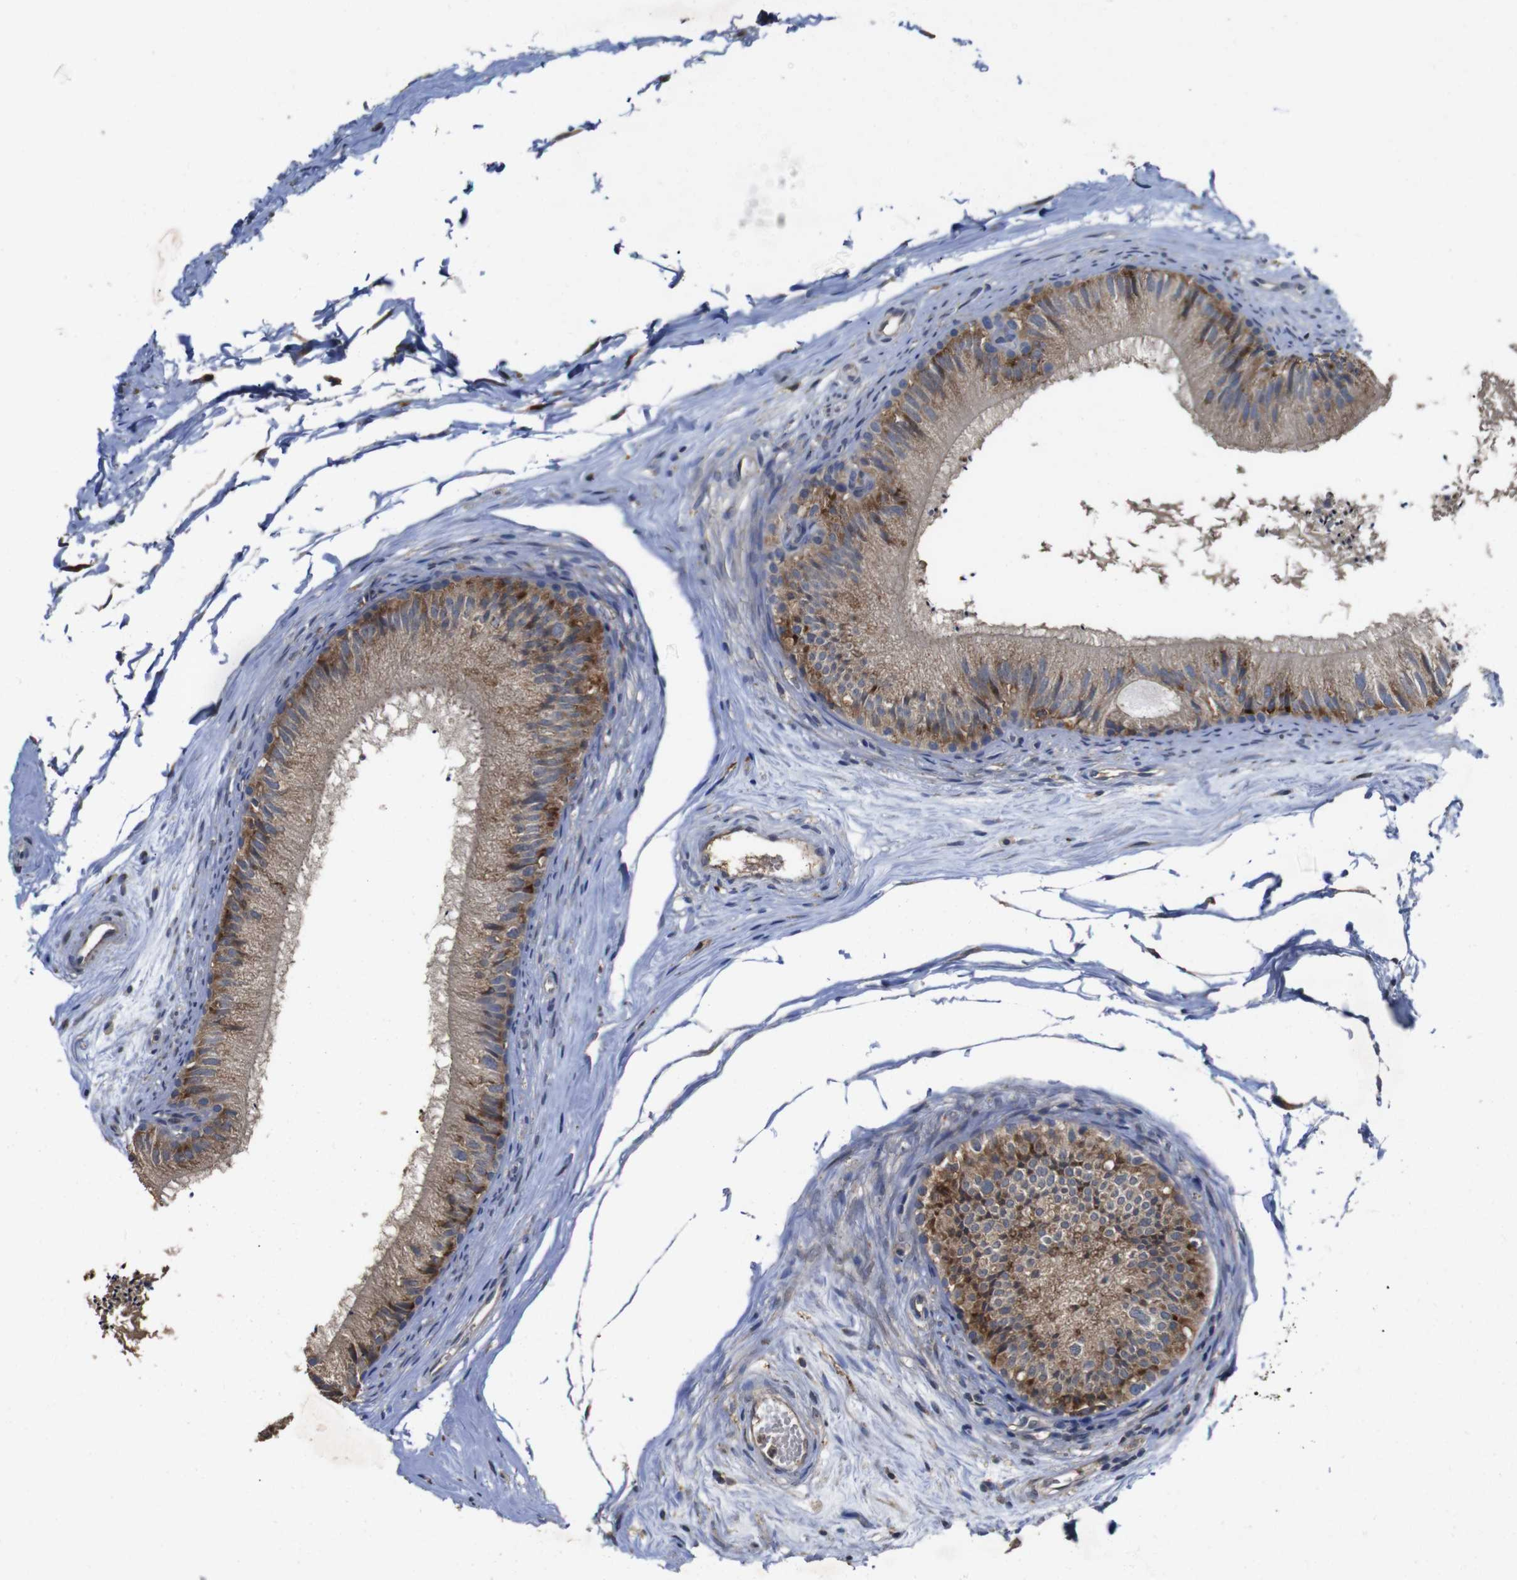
{"staining": {"intensity": "moderate", "quantity": ">75%", "location": "cytoplasmic/membranous"}, "tissue": "epididymis", "cell_type": "Glandular cells", "image_type": "normal", "snomed": [{"axis": "morphology", "description": "Normal tissue, NOS"}, {"axis": "topography", "description": "Epididymis"}], "caption": "About >75% of glandular cells in benign epididymis exhibit moderate cytoplasmic/membranous protein staining as visualized by brown immunohistochemical staining.", "gene": "ARHGAP24", "patient": {"sex": "male", "age": 56}}